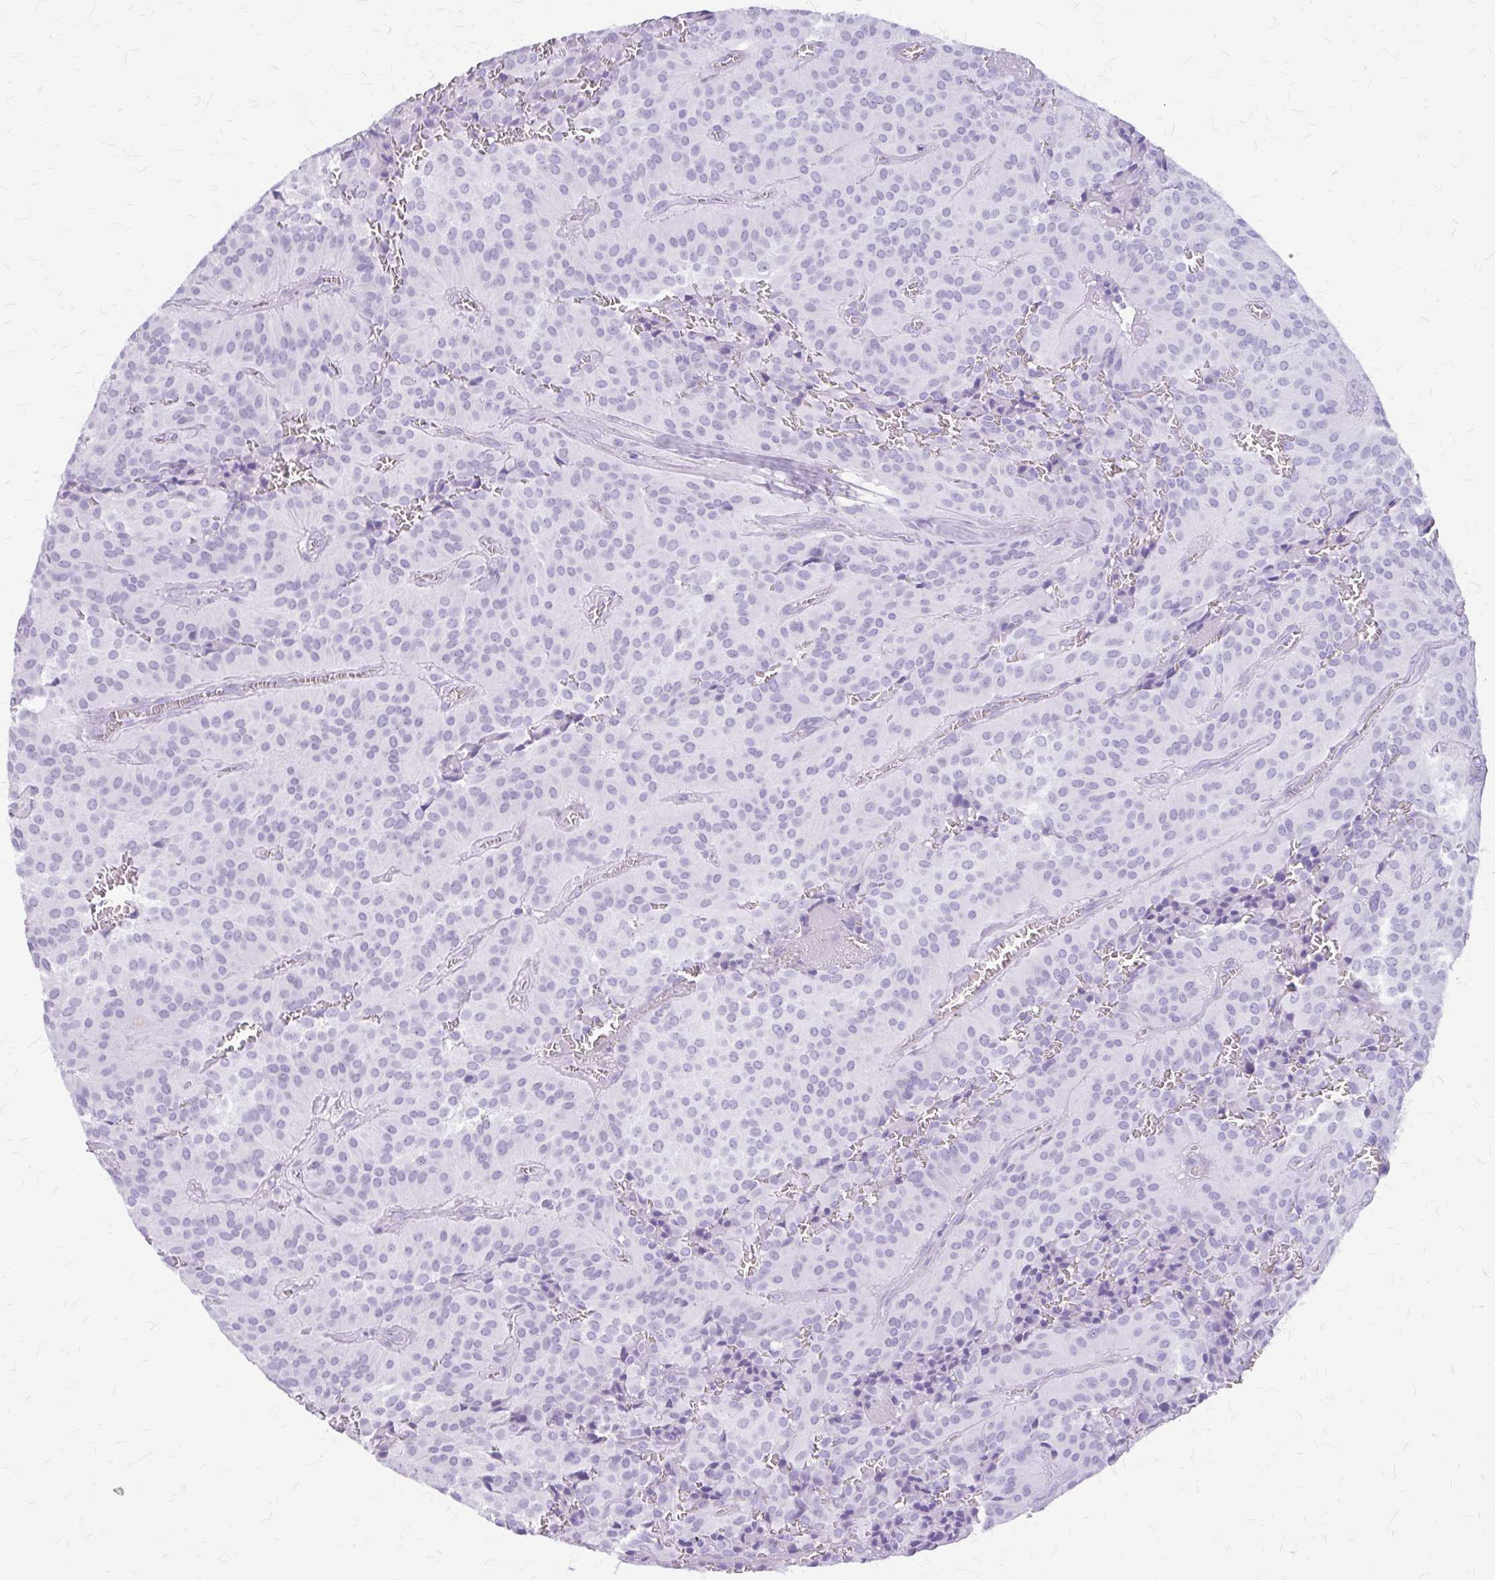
{"staining": {"intensity": "negative", "quantity": "none", "location": "none"}, "tissue": "glioma", "cell_type": "Tumor cells", "image_type": "cancer", "snomed": [{"axis": "morphology", "description": "Glioma, malignant, Low grade"}, {"axis": "topography", "description": "Brain"}], "caption": "This photomicrograph is of glioma stained with IHC to label a protein in brown with the nuclei are counter-stained blue. There is no staining in tumor cells.", "gene": "KLHDC7A", "patient": {"sex": "male", "age": 42}}